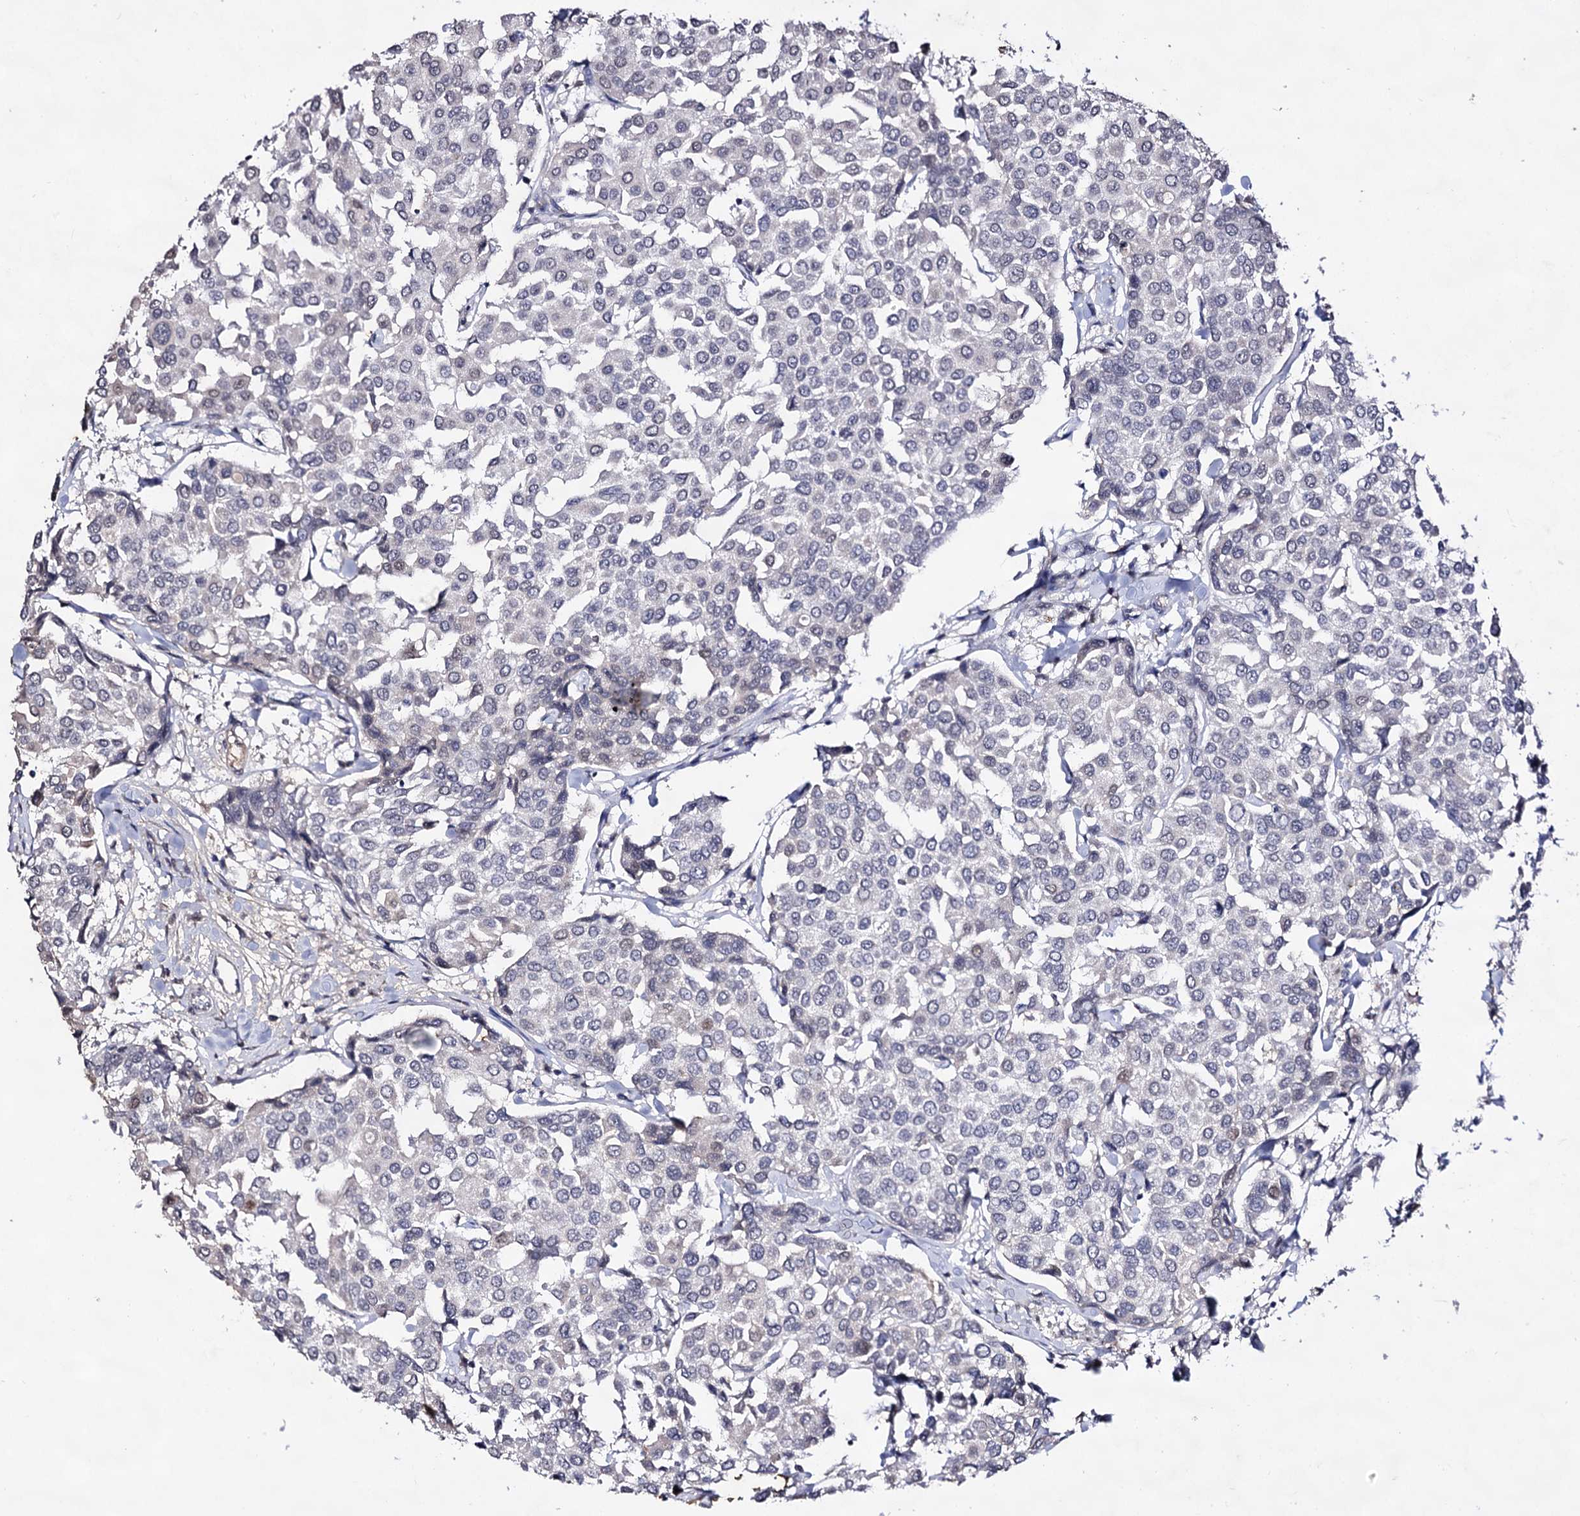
{"staining": {"intensity": "negative", "quantity": "none", "location": "none"}, "tissue": "breast cancer", "cell_type": "Tumor cells", "image_type": "cancer", "snomed": [{"axis": "morphology", "description": "Duct carcinoma"}, {"axis": "topography", "description": "Breast"}], "caption": "Breast cancer (intraductal carcinoma) was stained to show a protein in brown. There is no significant positivity in tumor cells. Brightfield microscopy of immunohistochemistry stained with DAB (3,3'-diaminobenzidine) (brown) and hematoxylin (blue), captured at high magnification.", "gene": "PLIN1", "patient": {"sex": "female", "age": 55}}